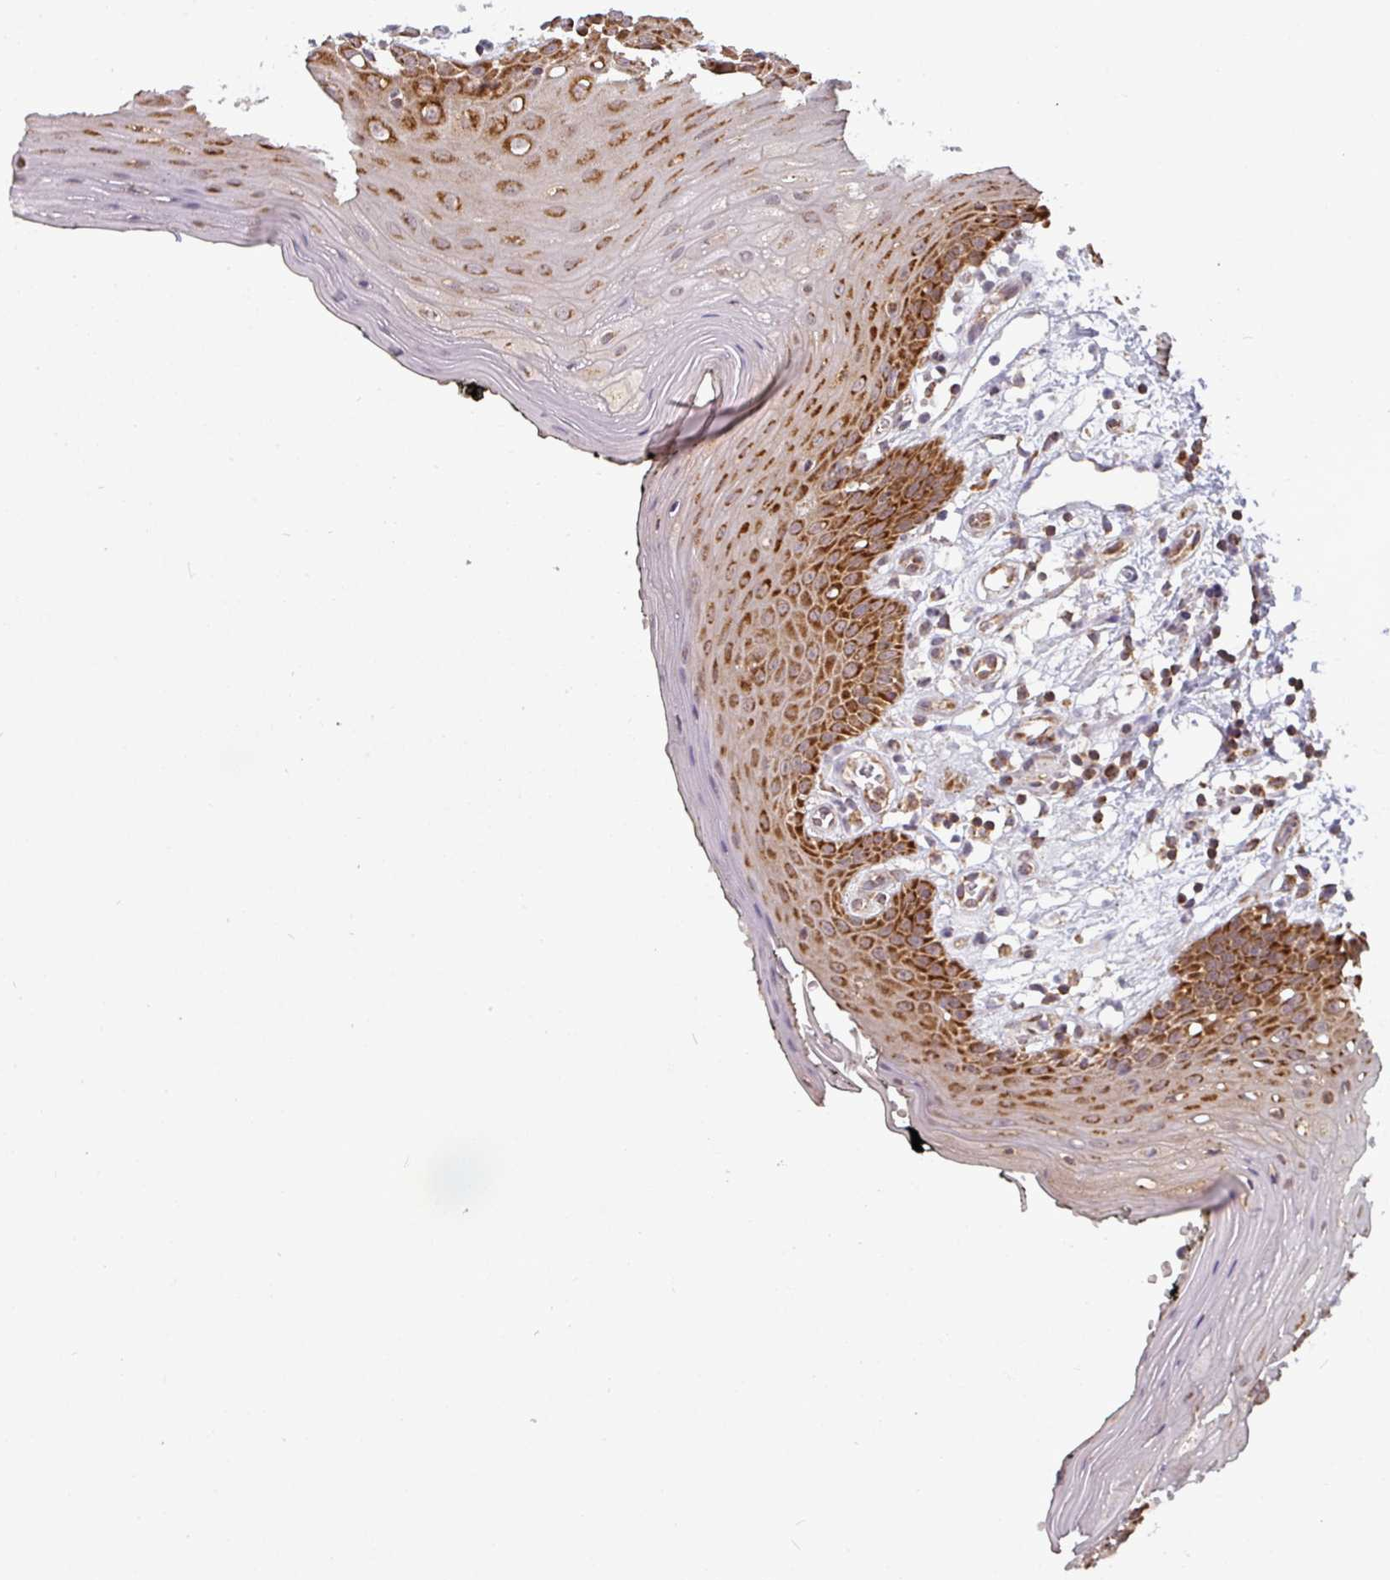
{"staining": {"intensity": "strong", "quantity": "25%-75%", "location": "cytoplasmic/membranous"}, "tissue": "oral mucosa", "cell_type": "Squamous epithelial cells", "image_type": "normal", "snomed": [{"axis": "morphology", "description": "Normal tissue, NOS"}, {"axis": "topography", "description": "Oral tissue"}, {"axis": "topography", "description": "Tounge, NOS"}], "caption": "Squamous epithelial cells display strong cytoplasmic/membranous expression in about 25%-75% of cells in benign oral mucosa. The staining is performed using DAB brown chromogen to label protein expression. The nuclei are counter-stained blue using hematoxylin.", "gene": "MRPS16", "patient": {"sex": "female", "age": 59}}